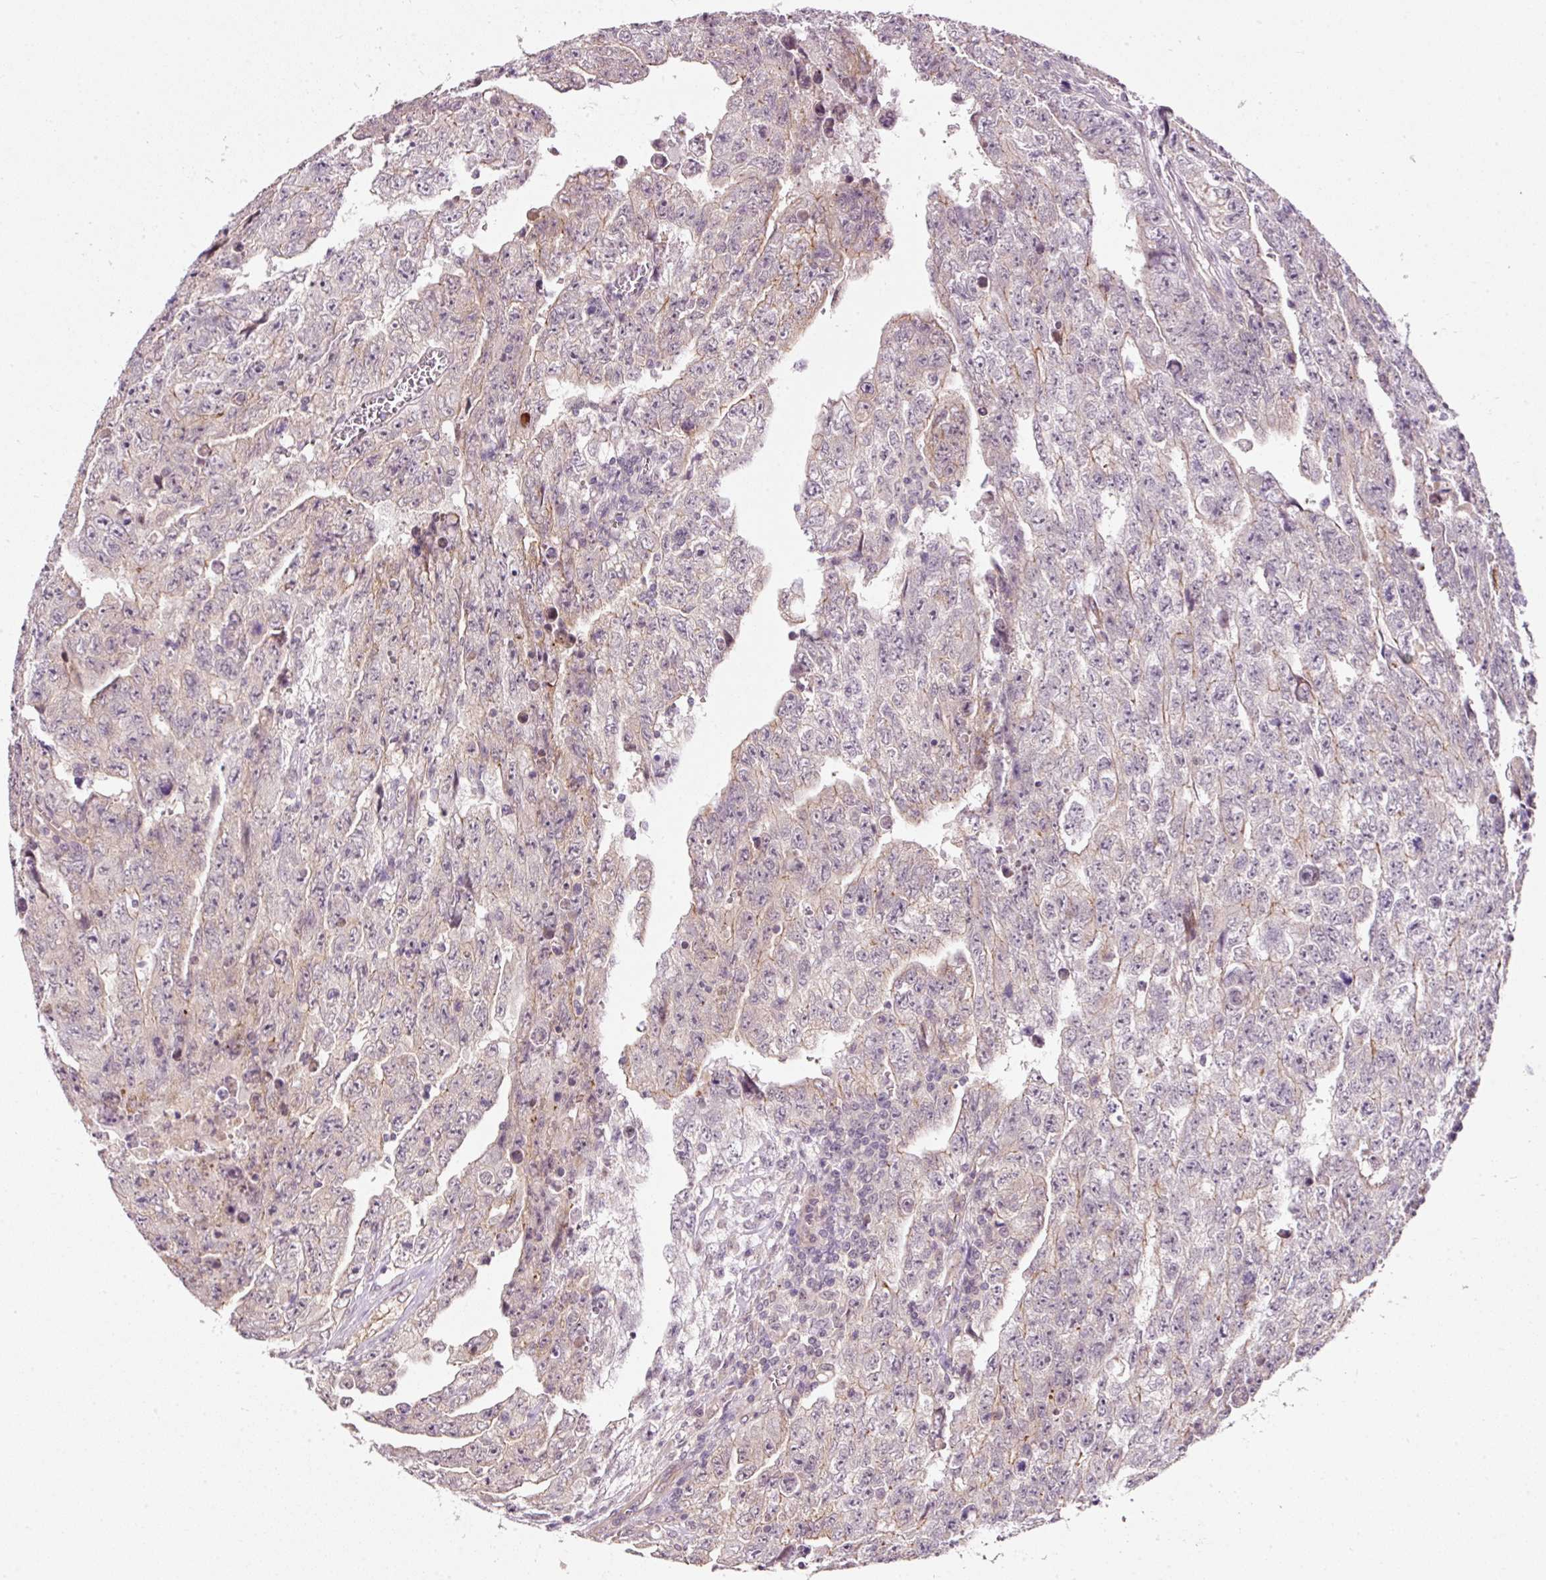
{"staining": {"intensity": "weak", "quantity": "<25%", "location": "cytoplasmic/membranous"}, "tissue": "testis cancer", "cell_type": "Tumor cells", "image_type": "cancer", "snomed": [{"axis": "morphology", "description": "Carcinoma, Embryonal, NOS"}, {"axis": "topography", "description": "Testis"}], "caption": "Human testis embryonal carcinoma stained for a protein using immunohistochemistry (IHC) reveals no expression in tumor cells.", "gene": "TIRAP", "patient": {"sex": "male", "age": 28}}